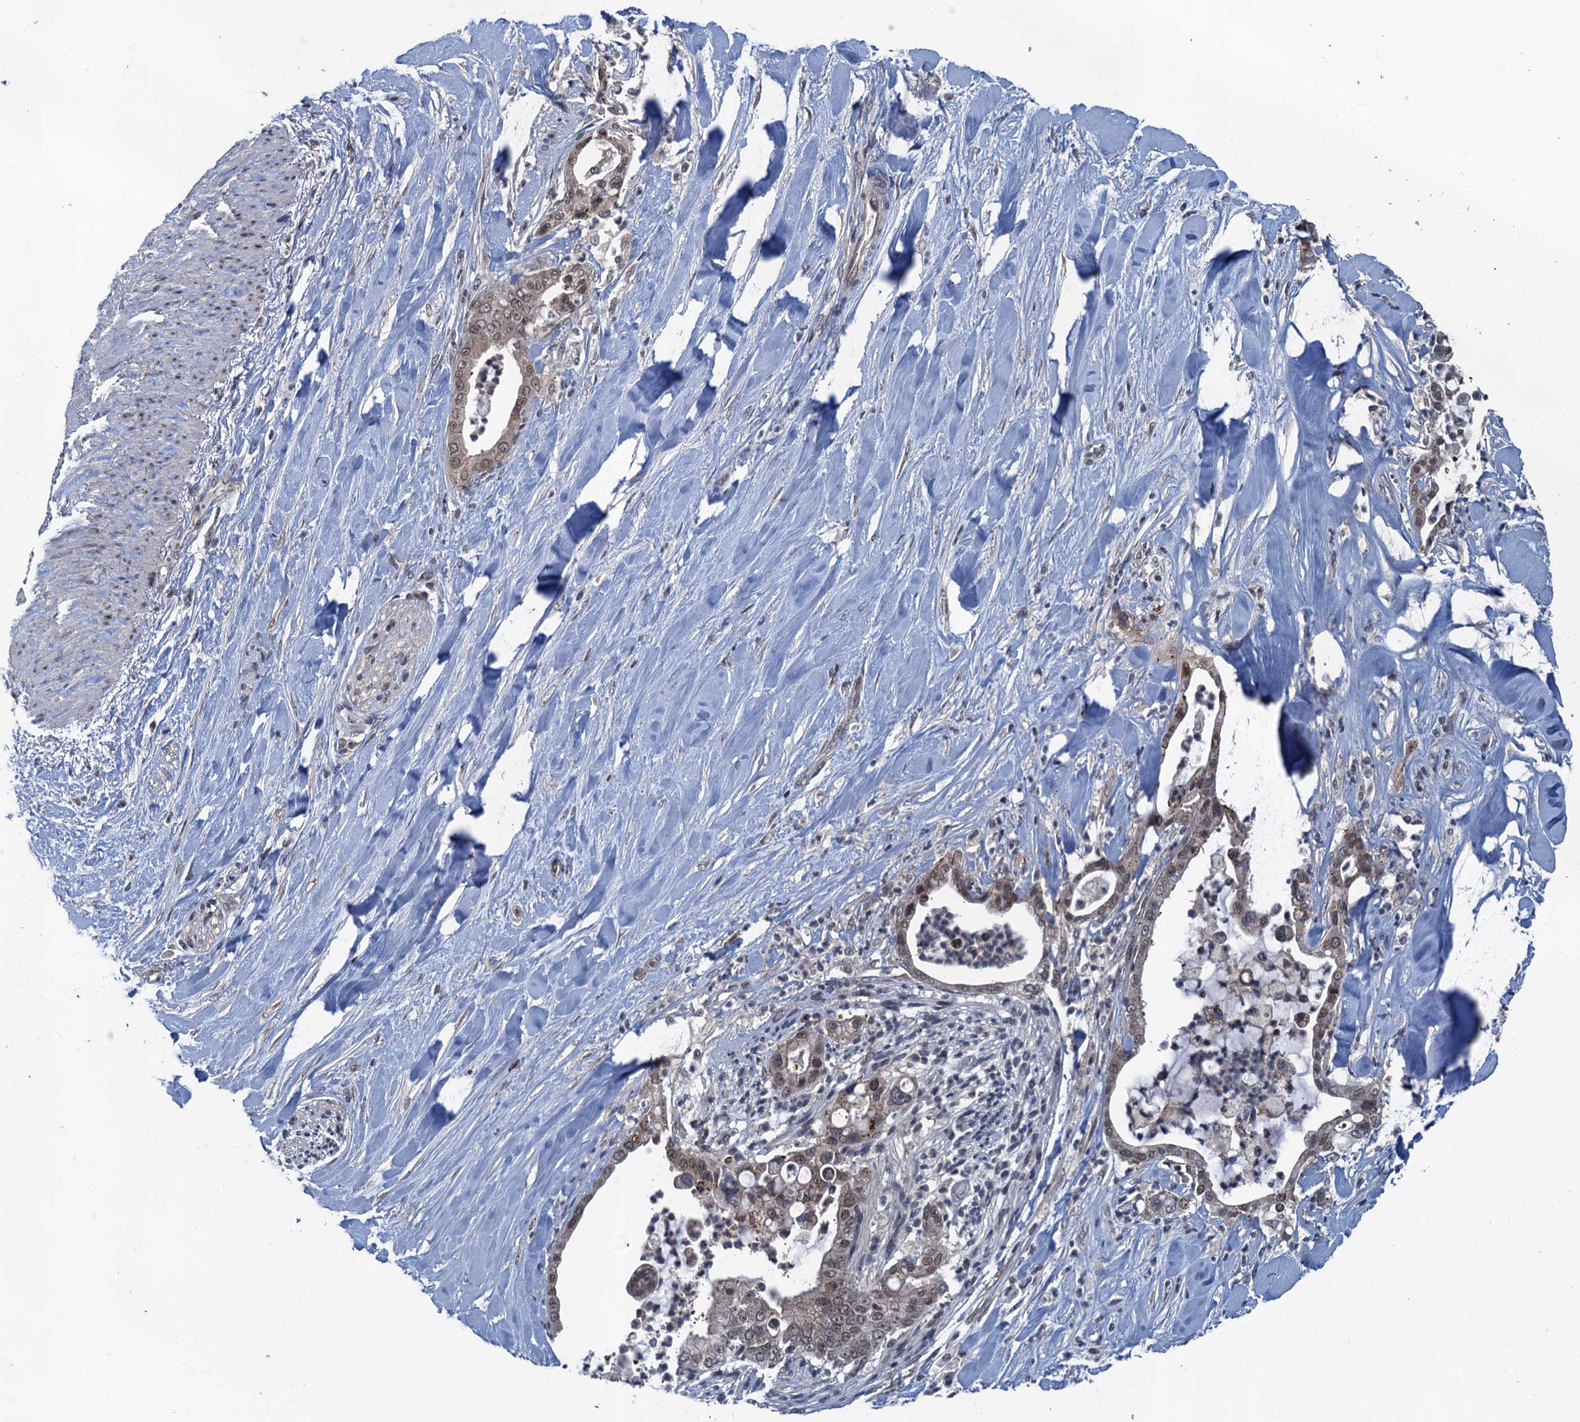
{"staining": {"intensity": "weak", "quantity": ">75%", "location": "cytoplasmic/membranous,nuclear"}, "tissue": "liver cancer", "cell_type": "Tumor cells", "image_type": "cancer", "snomed": [{"axis": "morphology", "description": "Cholangiocarcinoma"}, {"axis": "topography", "description": "Liver"}], "caption": "IHC (DAB) staining of cholangiocarcinoma (liver) displays weak cytoplasmic/membranous and nuclear protein staining in about >75% of tumor cells. The staining is performed using DAB brown chromogen to label protein expression. The nuclei are counter-stained blue using hematoxylin.", "gene": "RNF165", "patient": {"sex": "female", "age": 54}}